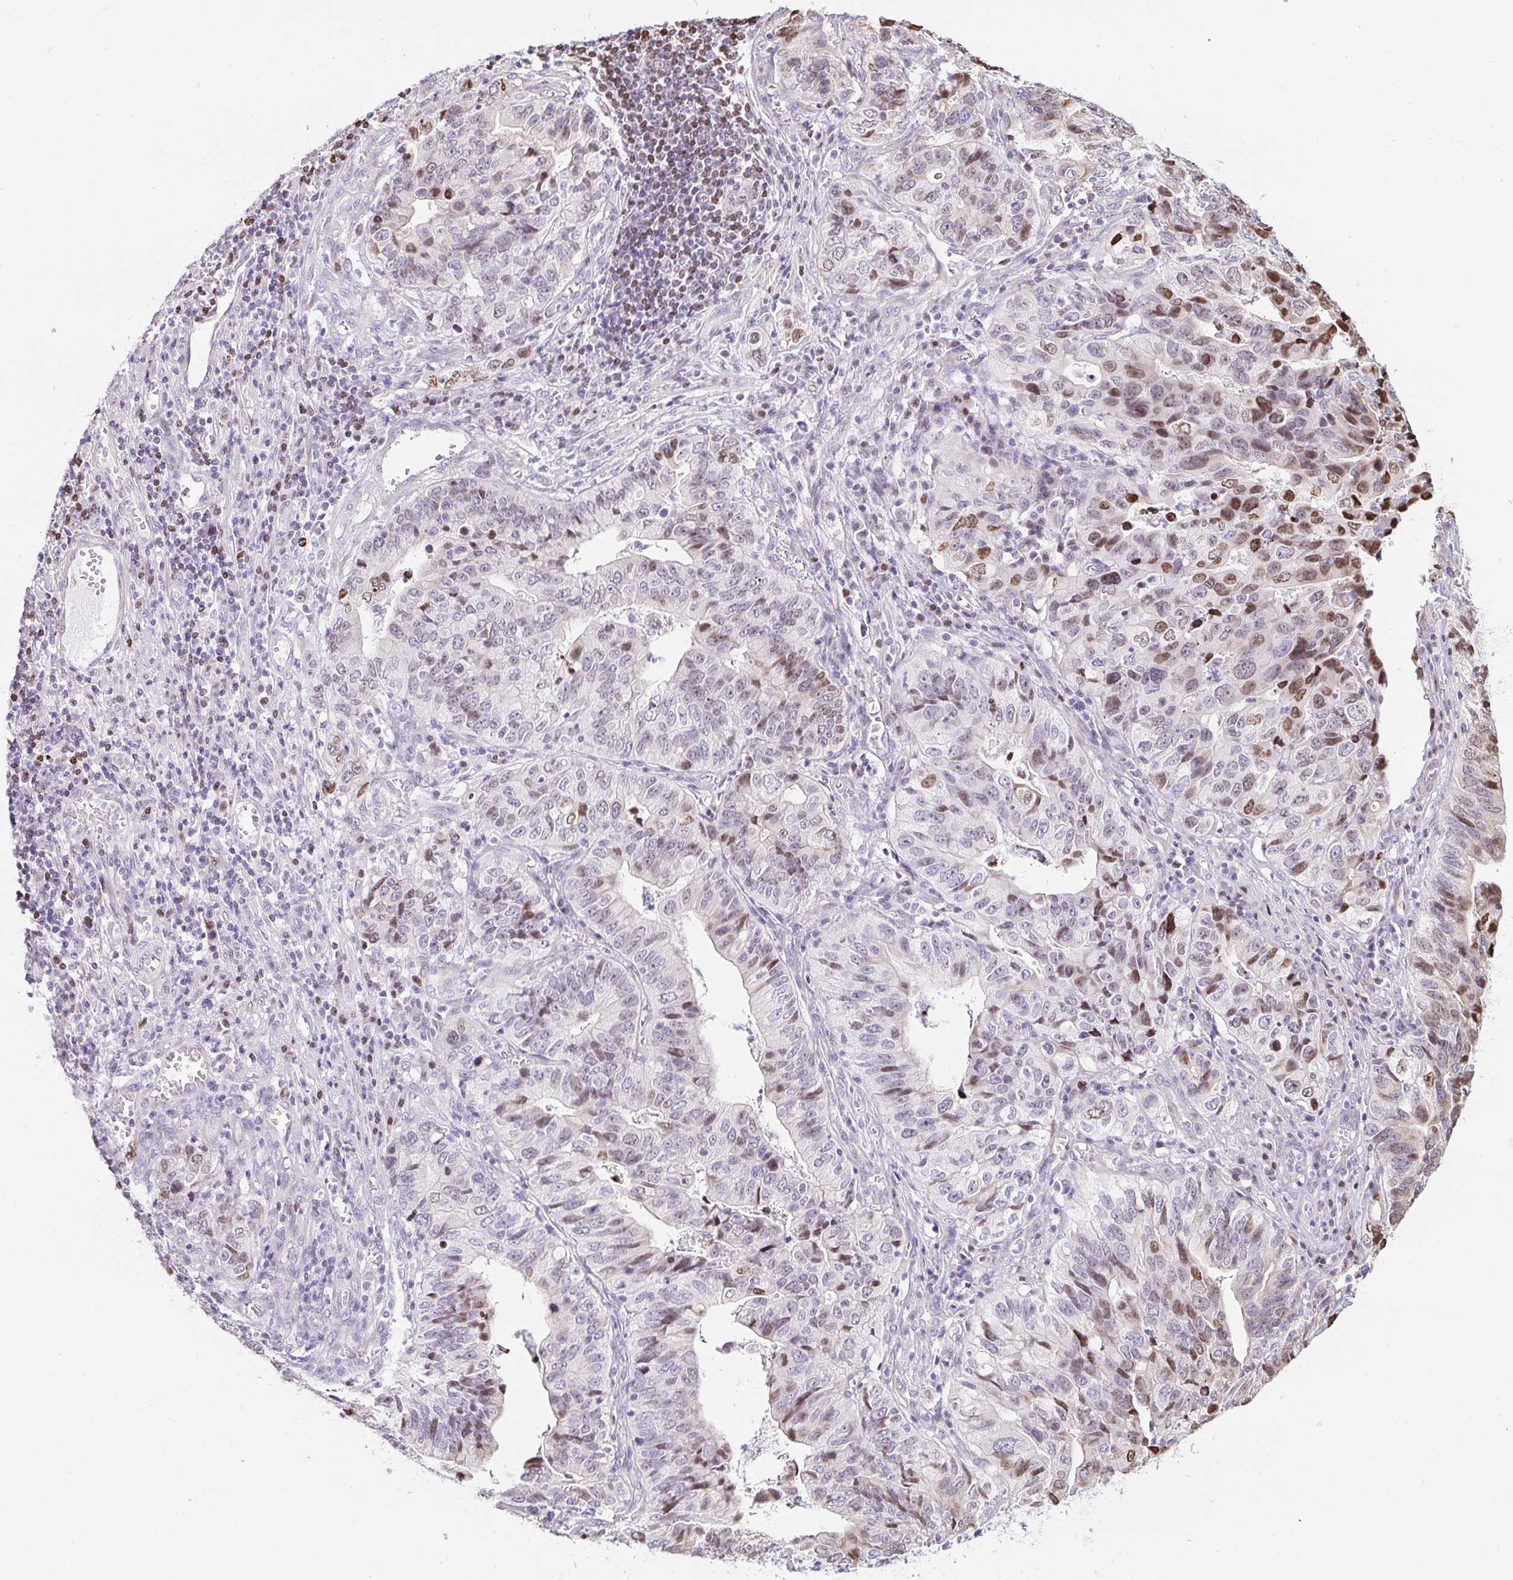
{"staining": {"intensity": "moderate", "quantity": "25%-75%", "location": "nuclear"}, "tissue": "stomach cancer", "cell_type": "Tumor cells", "image_type": "cancer", "snomed": [{"axis": "morphology", "description": "Adenocarcinoma, NOS"}, {"axis": "topography", "description": "Stomach, upper"}], "caption": "Moderate nuclear protein staining is present in approximately 25%-75% of tumor cells in stomach adenocarcinoma.", "gene": "CAPSL", "patient": {"sex": "female", "age": 67}}